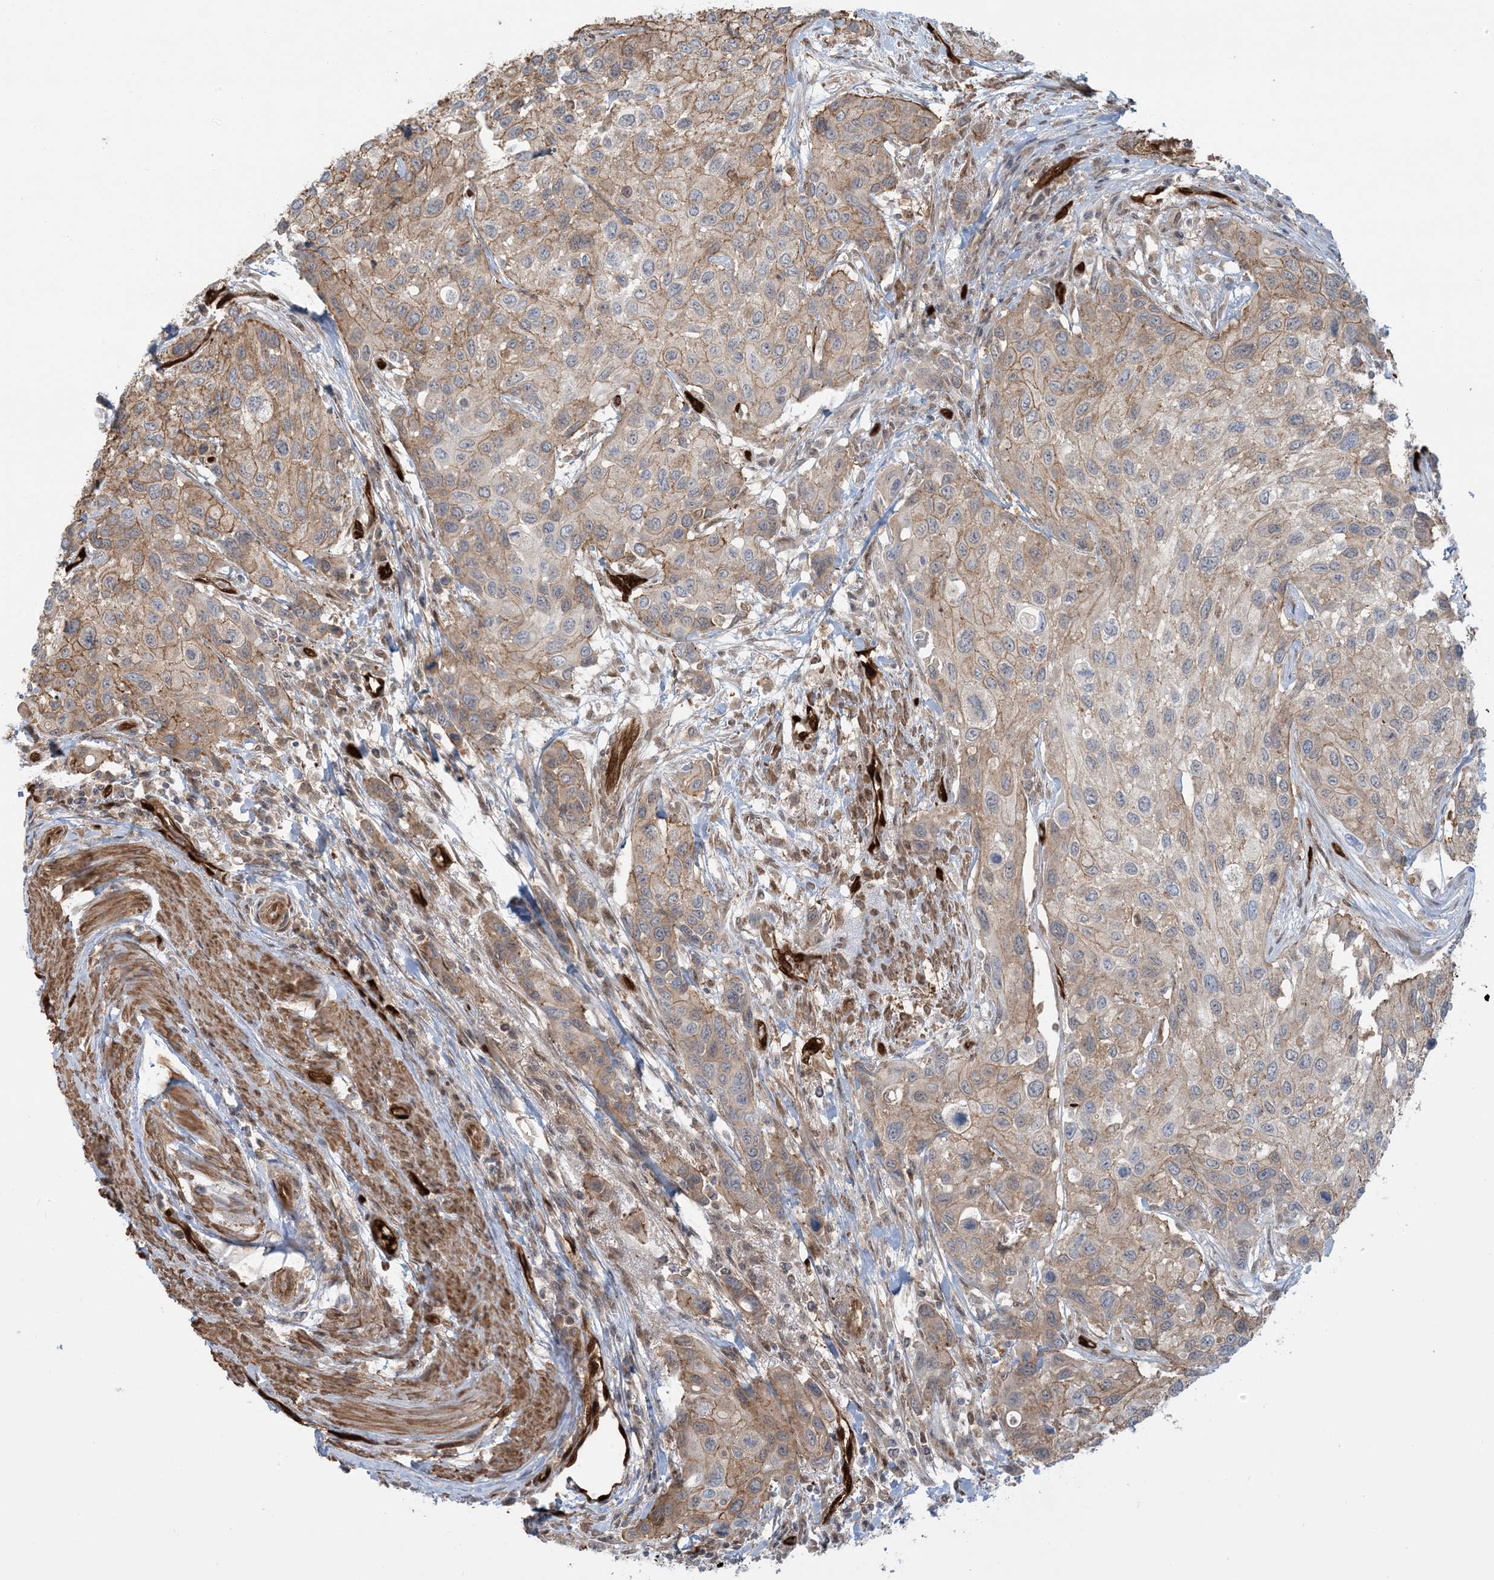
{"staining": {"intensity": "moderate", "quantity": "25%-75%", "location": "cytoplasmic/membranous"}, "tissue": "urothelial cancer", "cell_type": "Tumor cells", "image_type": "cancer", "snomed": [{"axis": "morphology", "description": "Normal tissue, NOS"}, {"axis": "morphology", "description": "Urothelial carcinoma, High grade"}, {"axis": "topography", "description": "Vascular tissue"}, {"axis": "topography", "description": "Urinary bladder"}], "caption": "Immunohistochemical staining of high-grade urothelial carcinoma reveals medium levels of moderate cytoplasmic/membranous protein positivity in approximately 25%-75% of tumor cells.", "gene": "PPM1F", "patient": {"sex": "female", "age": 56}}